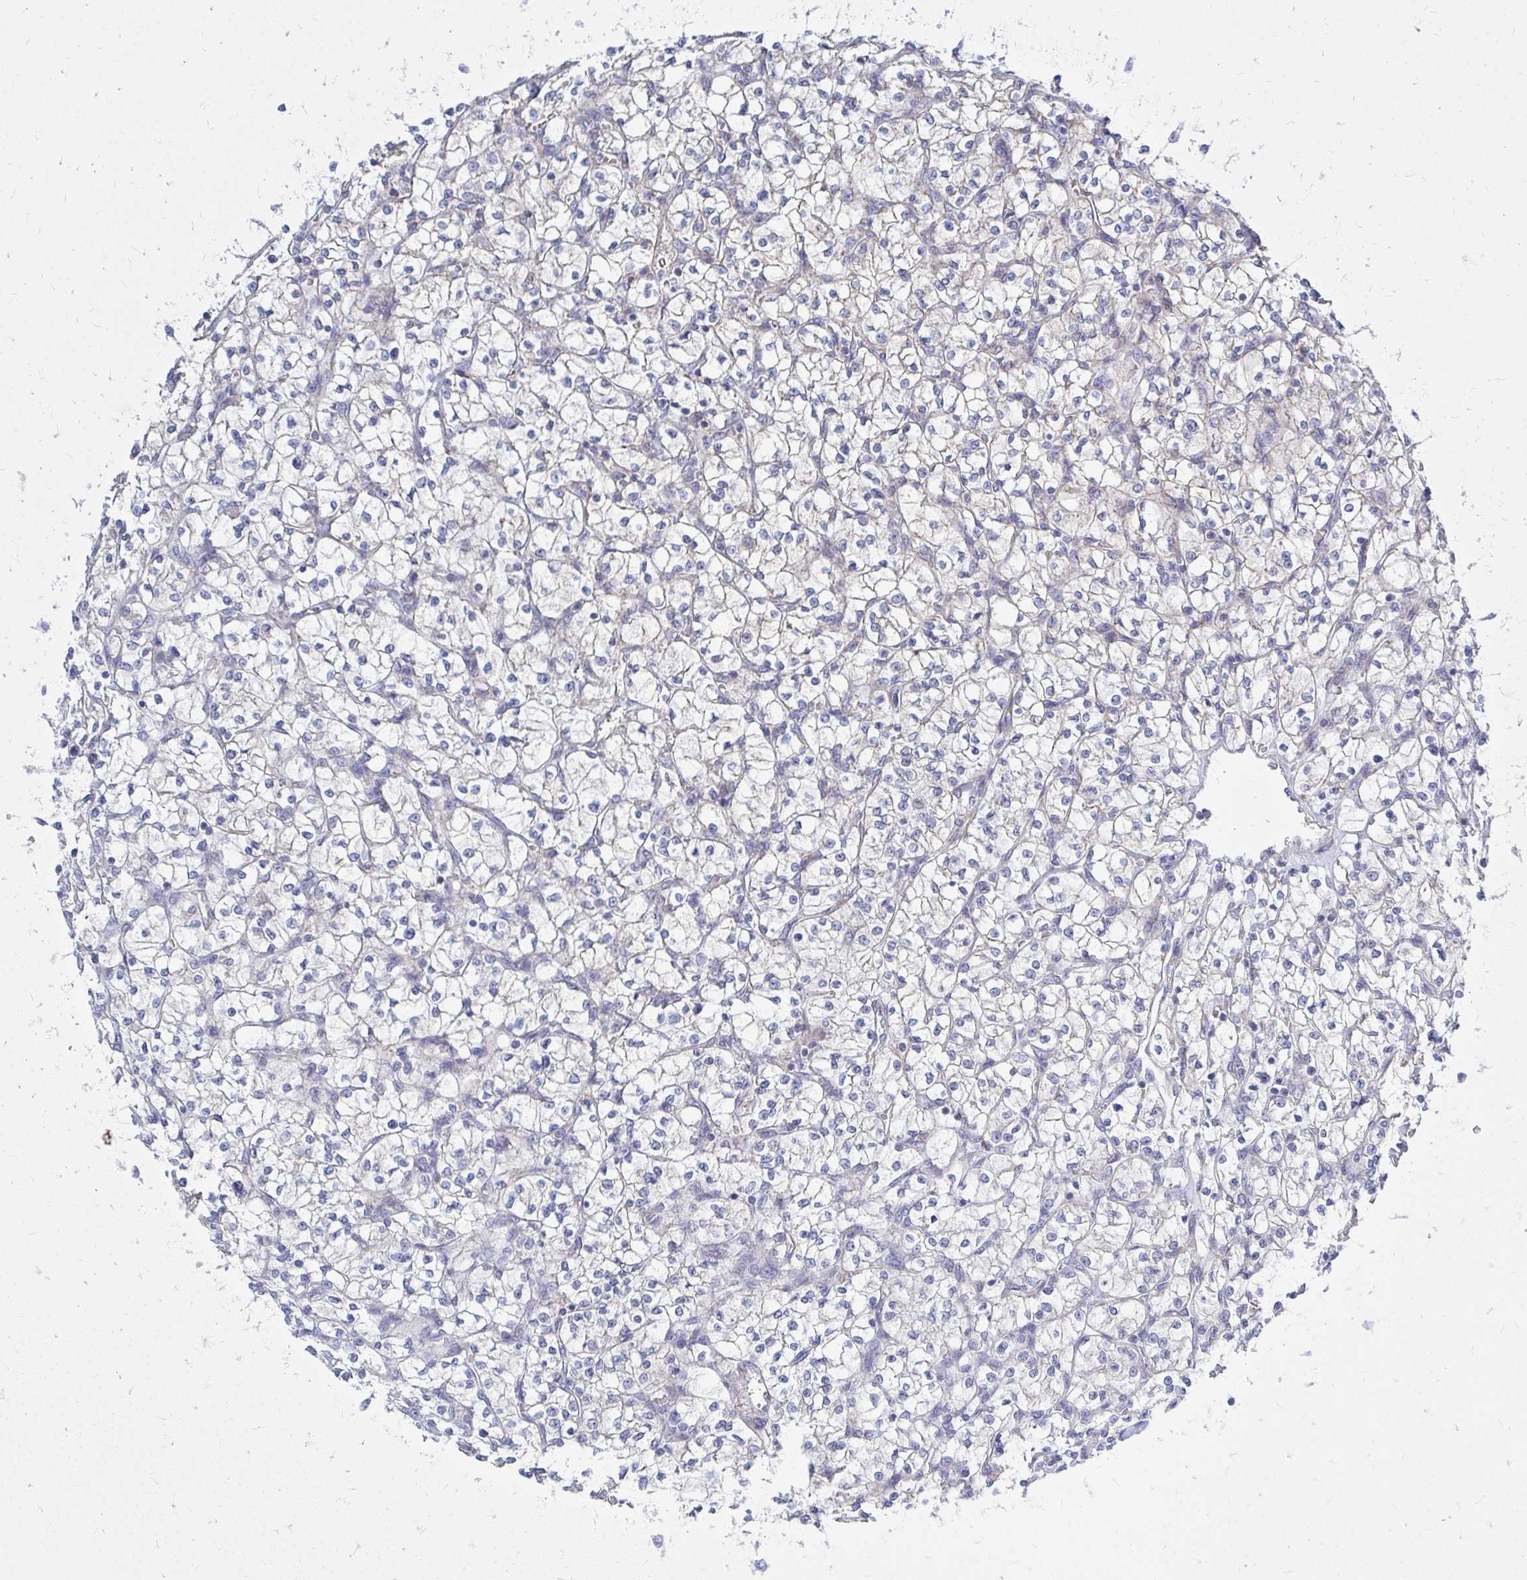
{"staining": {"intensity": "negative", "quantity": "none", "location": "none"}, "tissue": "renal cancer", "cell_type": "Tumor cells", "image_type": "cancer", "snomed": [{"axis": "morphology", "description": "Adenocarcinoma, NOS"}, {"axis": "topography", "description": "Kidney"}], "caption": "Immunohistochemistry (IHC) of human renal adenocarcinoma demonstrates no expression in tumor cells. (Immunohistochemistry (IHC), brightfield microscopy, high magnification).", "gene": "OR10R2", "patient": {"sex": "female", "age": 64}}